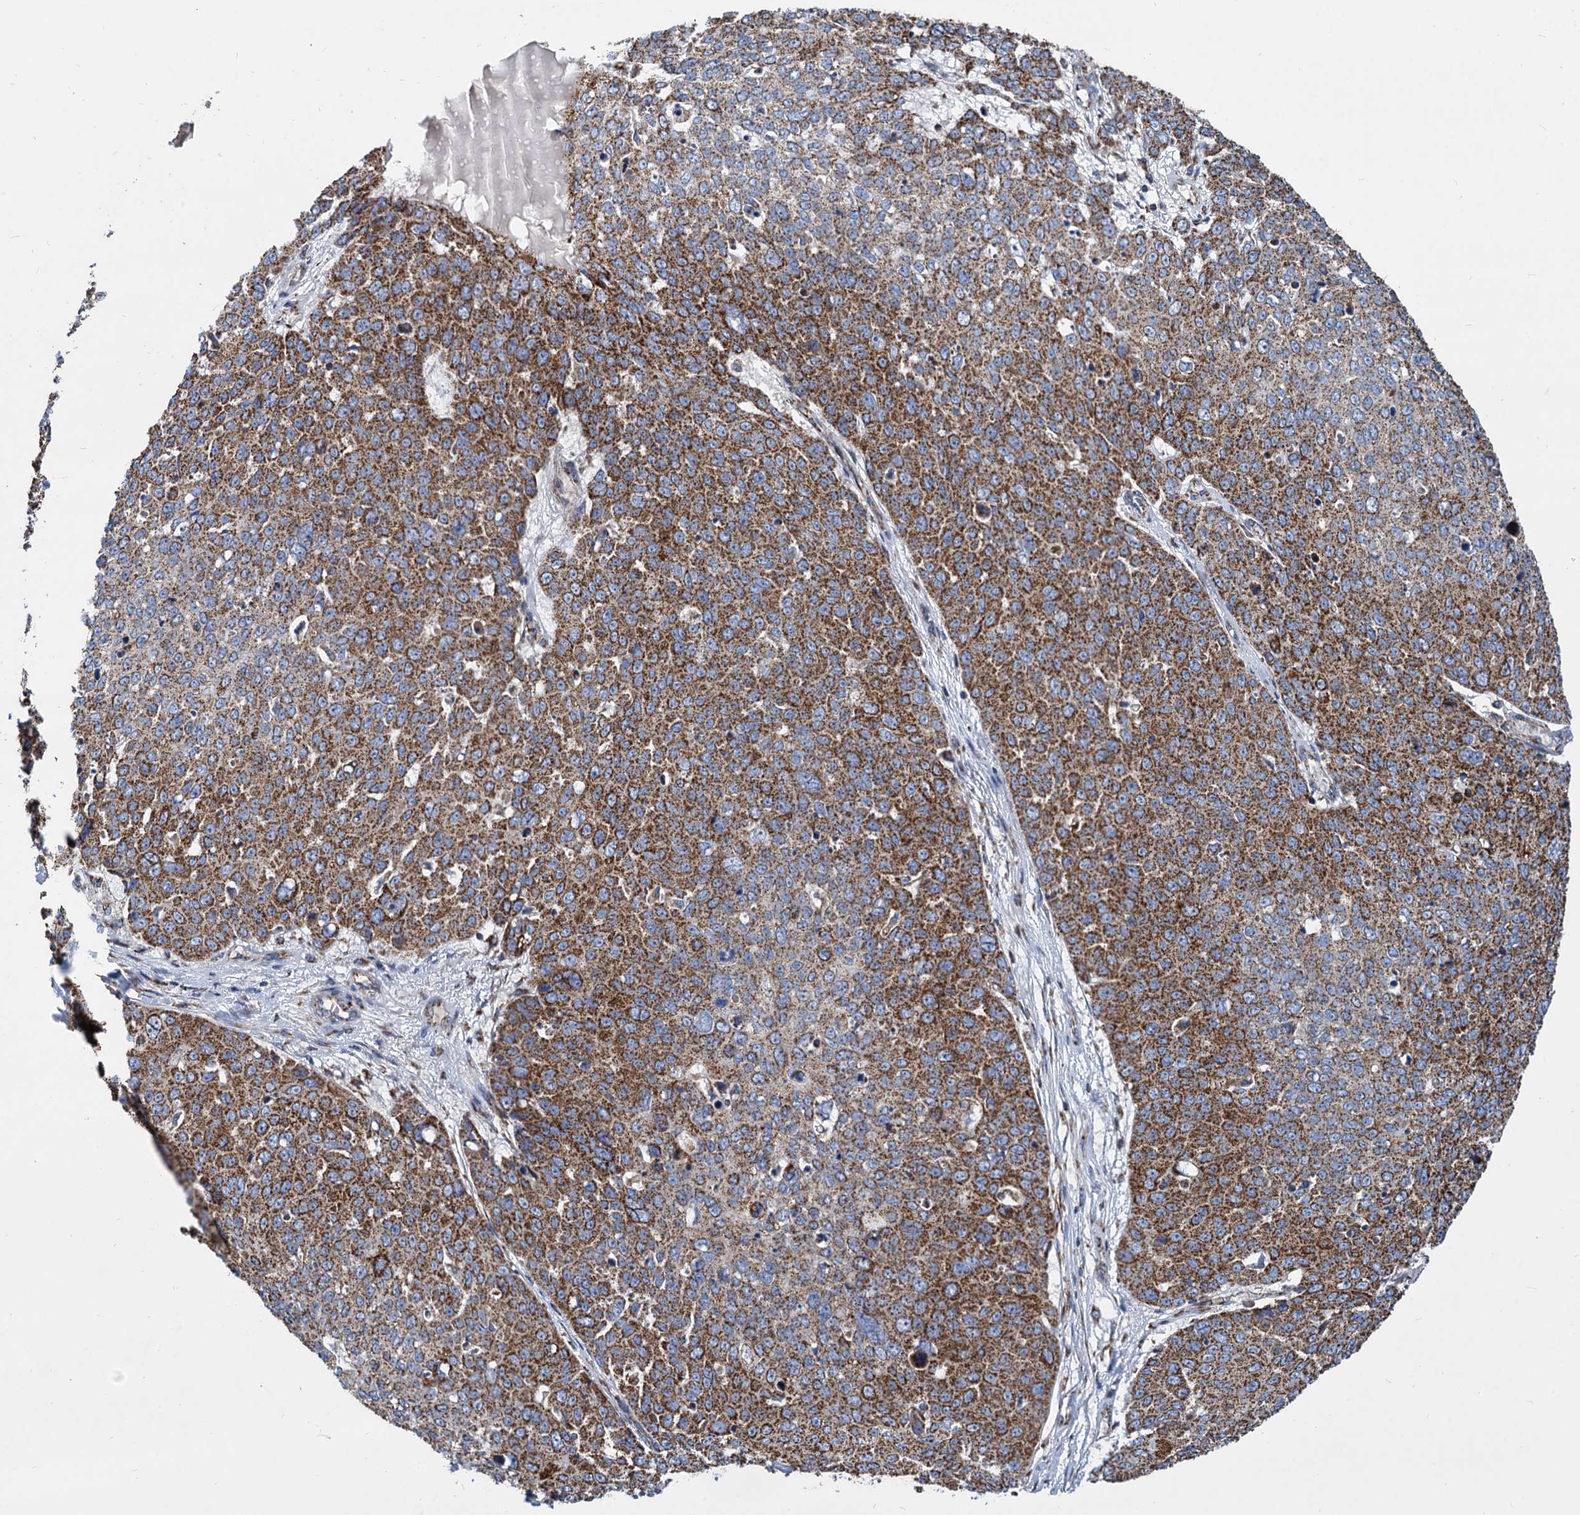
{"staining": {"intensity": "moderate", "quantity": ">75%", "location": "cytoplasmic/membranous"}, "tissue": "skin cancer", "cell_type": "Tumor cells", "image_type": "cancer", "snomed": [{"axis": "morphology", "description": "Squamous cell carcinoma, NOS"}, {"axis": "topography", "description": "Skin"}], "caption": "Immunohistochemical staining of human skin squamous cell carcinoma reveals moderate cytoplasmic/membranous protein expression in about >75% of tumor cells.", "gene": "TIMM10", "patient": {"sex": "male", "age": 71}}